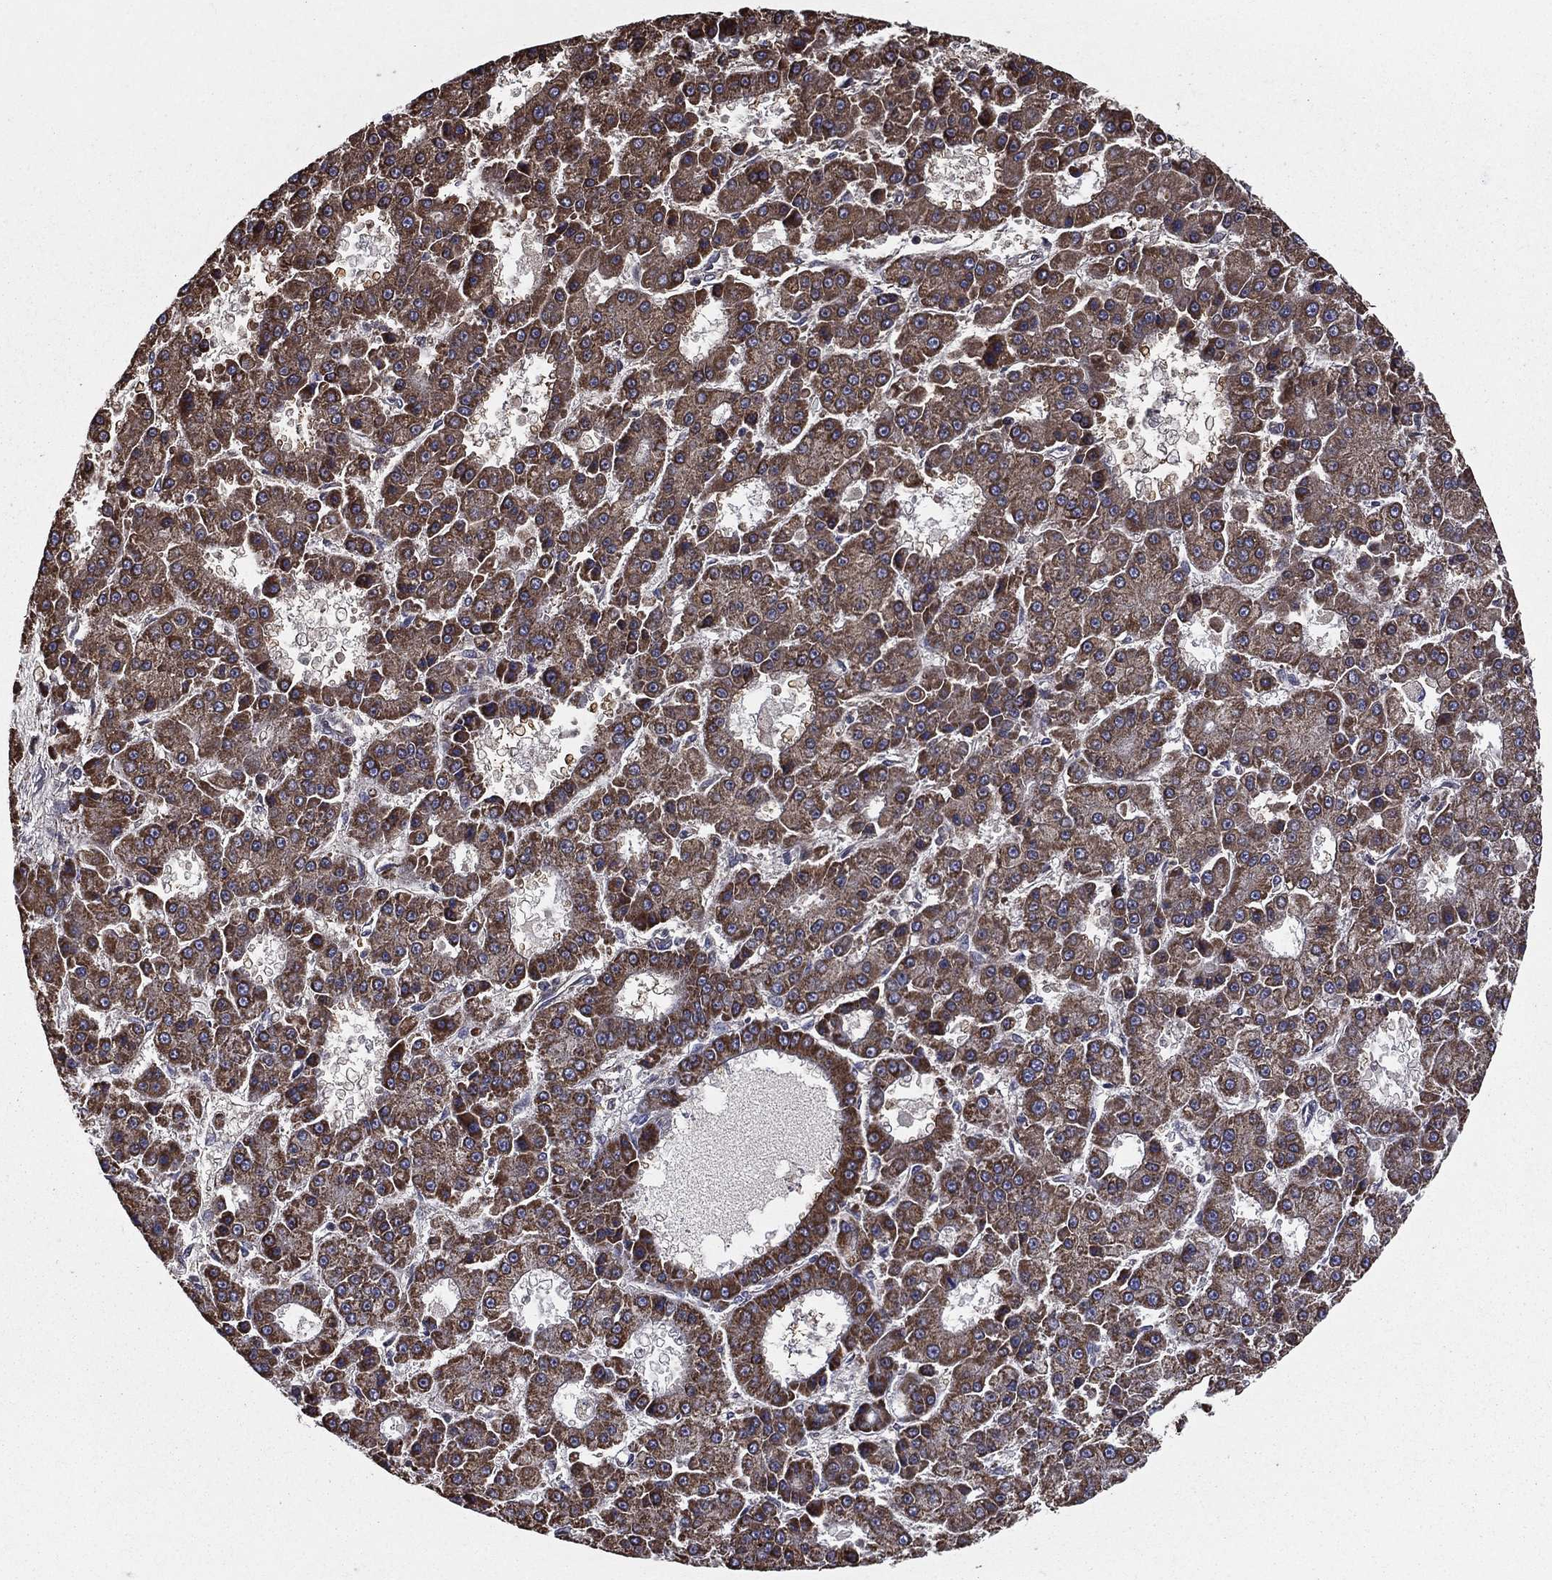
{"staining": {"intensity": "strong", "quantity": ">75%", "location": "cytoplasmic/membranous"}, "tissue": "liver cancer", "cell_type": "Tumor cells", "image_type": "cancer", "snomed": [{"axis": "morphology", "description": "Carcinoma, Hepatocellular, NOS"}, {"axis": "topography", "description": "Liver"}], "caption": "Approximately >75% of tumor cells in human liver hepatocellular carcinoma display strong cytoplasmic/membranous protein expression as visualized by brown immunohistochemical staining.", "gene": "RIGI", "patient": {"sex": "male", "age": 70}}